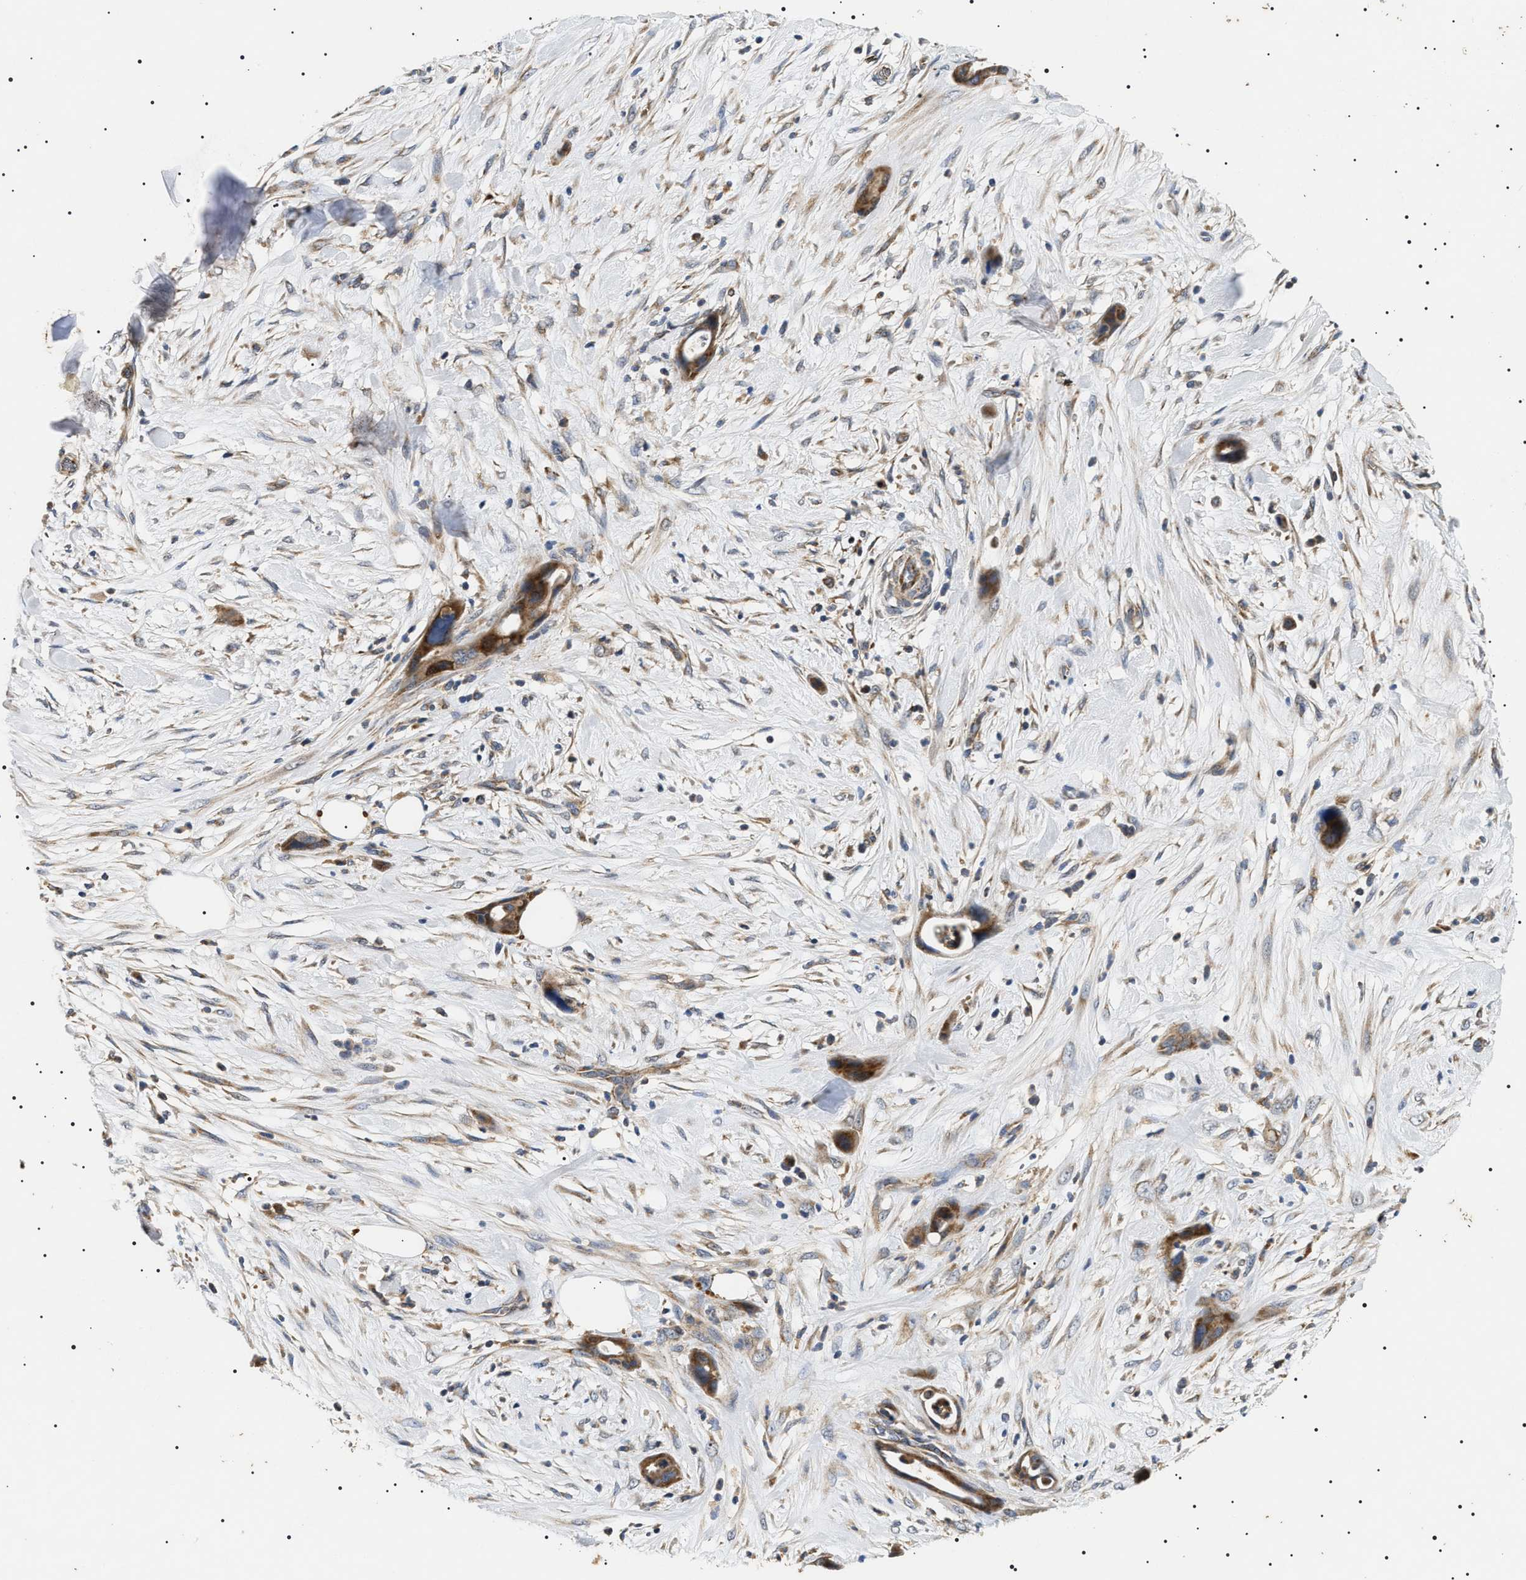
{"staining": {"intensity": "moderate", "quantity": ">75%", "location": "cytoplasmic/membranous"}, "tissue": "pancreatic cancer", "cell_type": "Tumor cells", "image_type": "cancer", "snomed": [{"axis": "morphology", "description": "Adenocarcinoma, NOS"}, {"axis": "topography", "description": "Pancreas"}], "caption": "This photomicrograph shows IHC staining of pancreatic adenocarcinoma, with medium moderate cytoplasmic/membranous expression in about >75% of tumor cells.", "gene": "OXSM", "patient": {"sex": "male", "age": 59}}